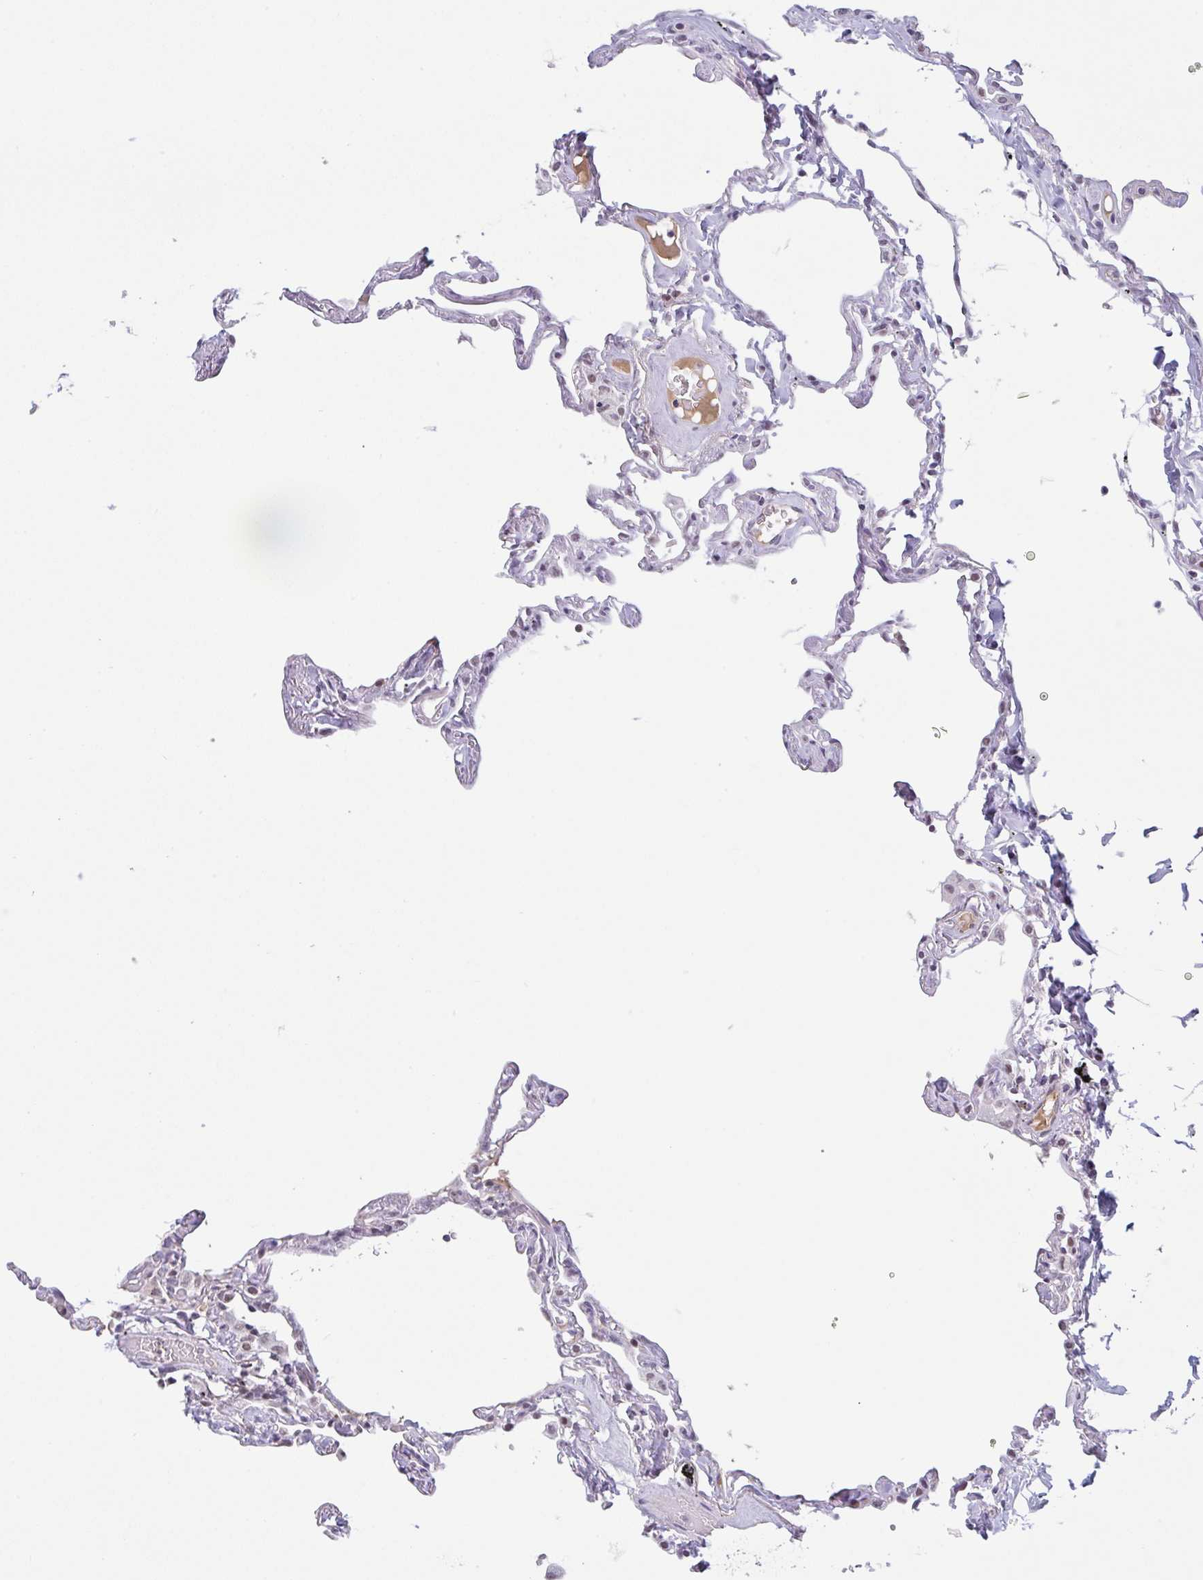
{"staining": {"intensity": "weak", "quantity": "25%-75%", "location": "nuclear"}, "tissue": "lung", "cell_type": "Alveolar cells", "image_type": "normal", "snomed": [{"axis": "morphology", "description": "Normal tissue, NOS"}, {"axis": "topography", "description": "Lung"}], "caption": "The image demonstrates immunohistochemical staining of benign lung. There is weak nuclear positivity is identified in approximately 25%-75% of alveolar cells. The staining was performed using DAB (3,3'-diaminobenzidine) to visualize the protein expression in brown, while the nuclei were stained in blue with hematoxylin (Magnification: 20x).", "gene": "PLG", "patient": {"sex": "female", "age": 67}}